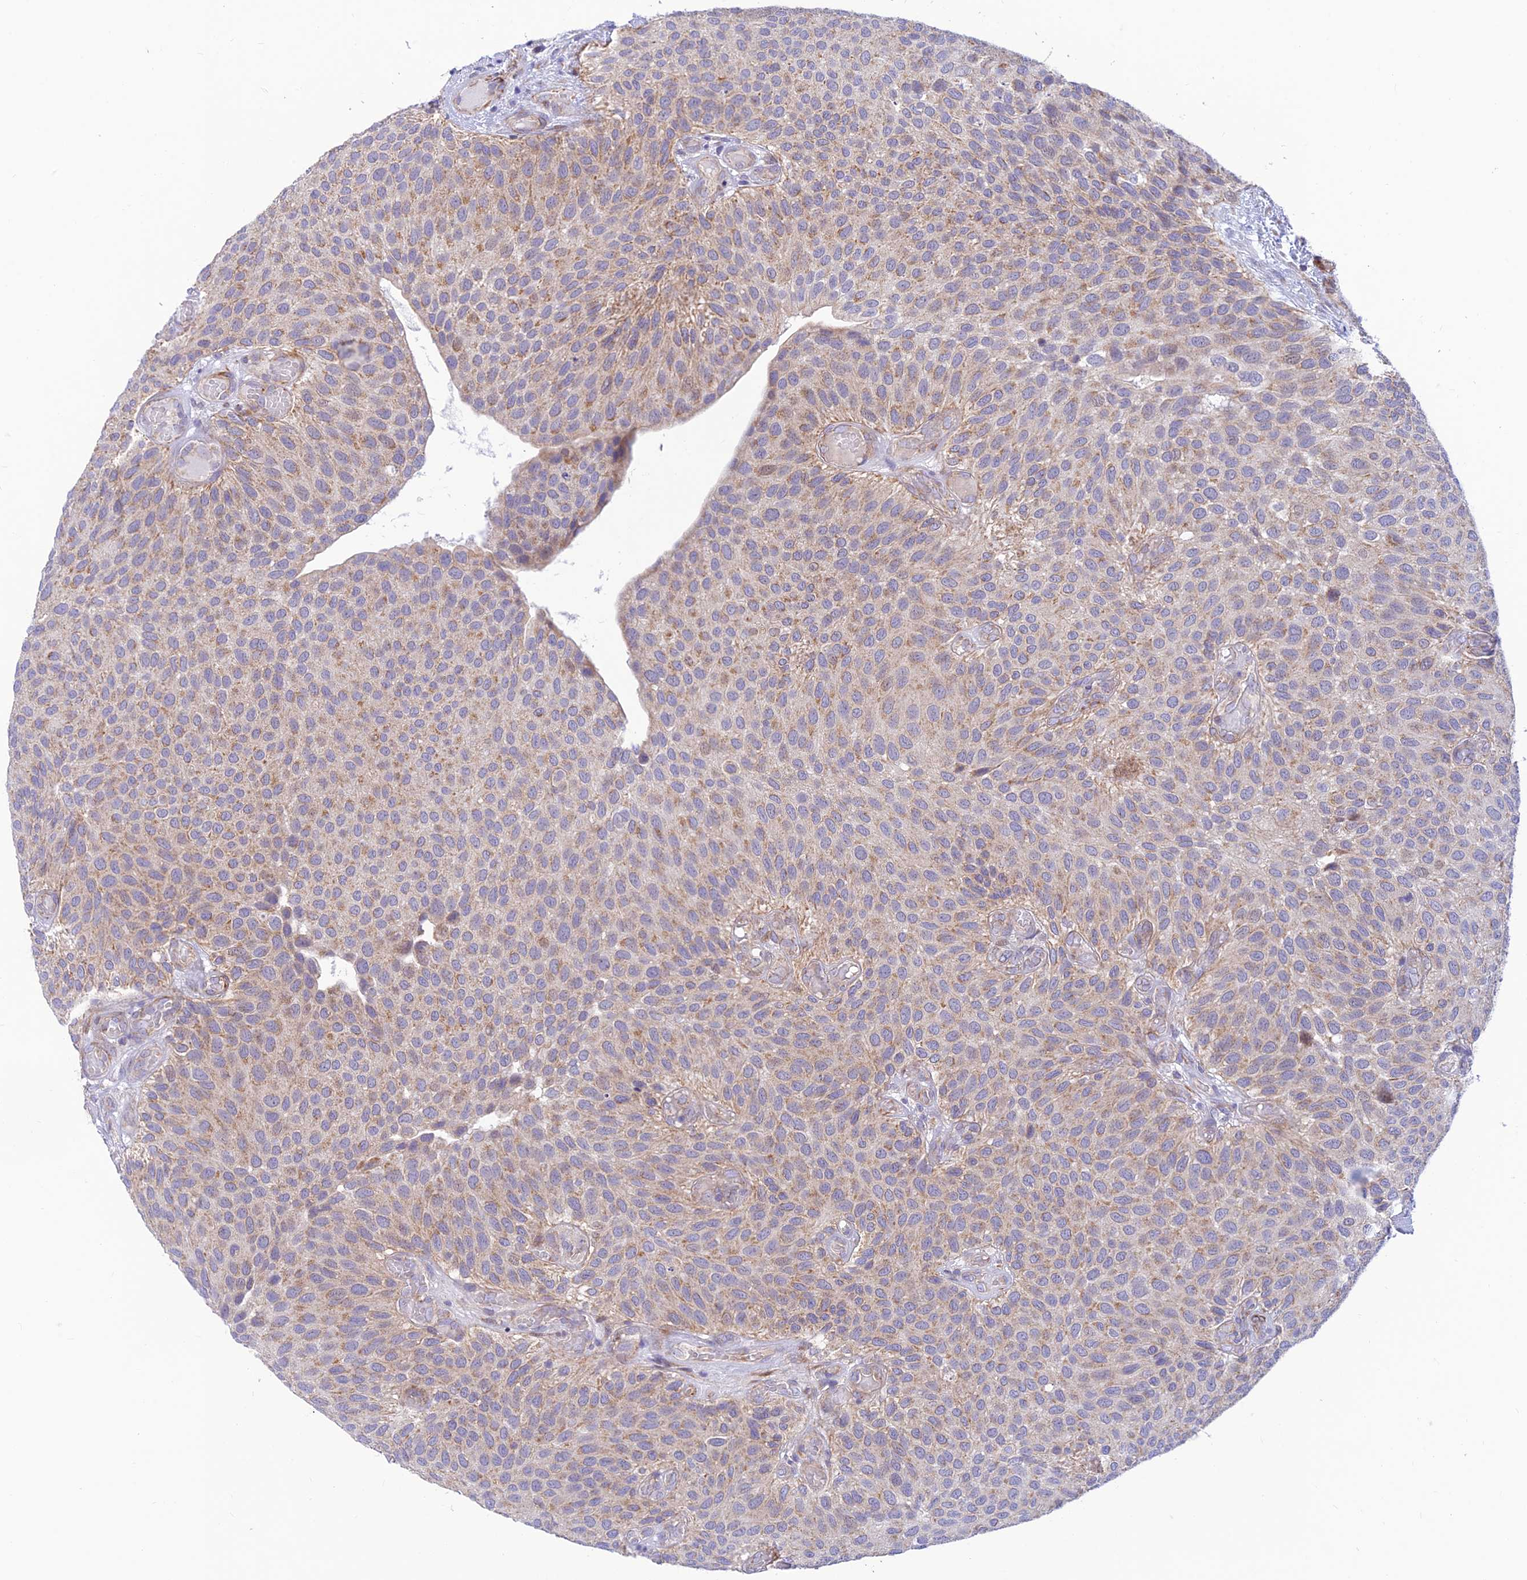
{"staining": {"intensity": "weak", "quantity": "25%-75%", "location": "cytoplasmic/membranous"}, "tissue": "urothelial cancer", "cell_type": "Tumor cells", "image_type": "cancer", "snomed": [{"axis": "morphology", "description": "Urothelial carcinoma, Low grade"}, {"axis": "topography", "description": "Urinary bladder"}], "caption": "Protein staining shows weak cytoplasmic/membranous expression in approximately 25%-75% of tumor cells in low-grade urothelial carcinoma.", "gene": "FAM186B", "patient": {"sex": "male", "age": 89}}